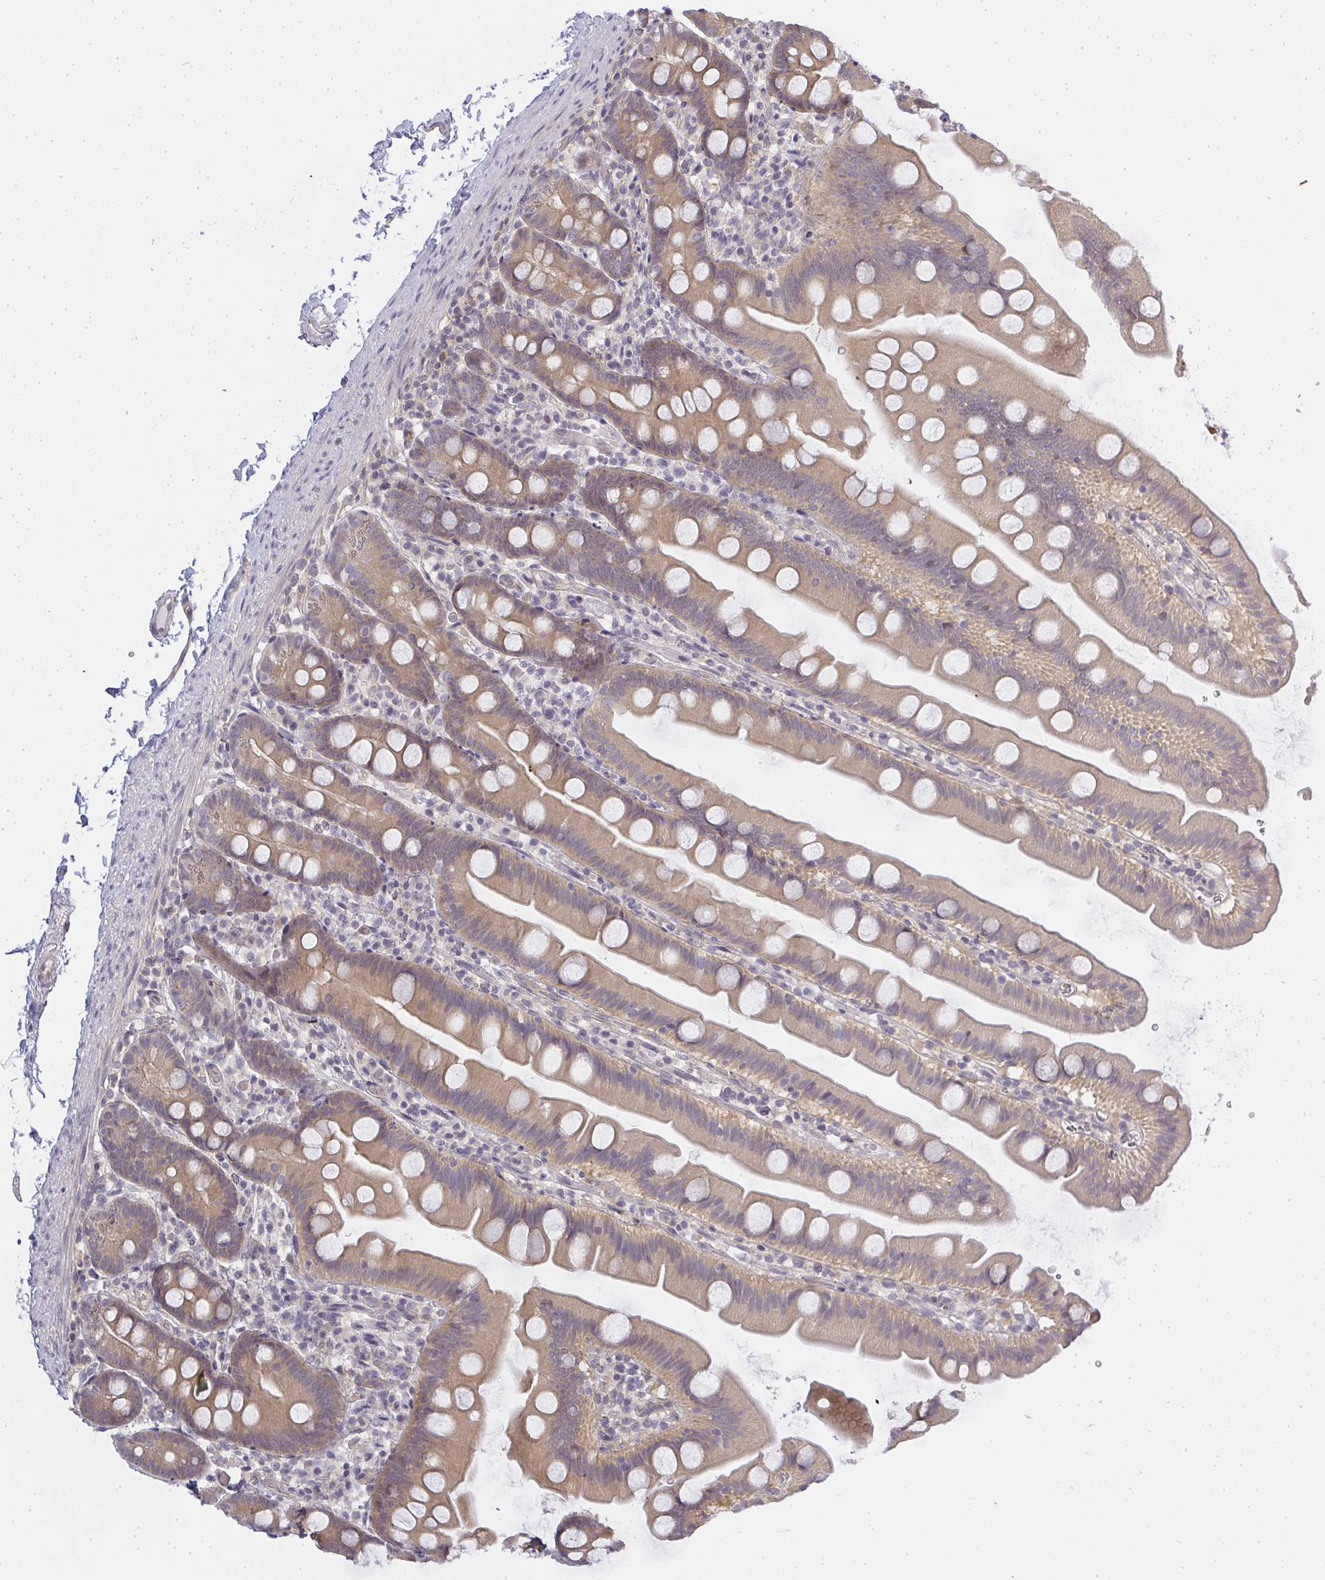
{"staining": {"intensity": "moderate", "quantity": ">75%", "location": "cytoplasmic/membranous"}, "tissue": "small intestine", "cell_type": "Glandular cells", "image_type": "normal", "snomed": [{"axis": "morphology", "description": "Normal tissue, NOS"}, {"axis": "topography", "description": "Small intestine"}], "caption": "Immunohistochemistry (IHC) photomicrograph of unremarkable human small intestine stained for a protein (brown), which displays medium levels of moderate cytoplasmic/membranous positivity in about >75% of glandular cells.", "gene": "GSDMB", "patient": {"sex": "female", "age": 68}}